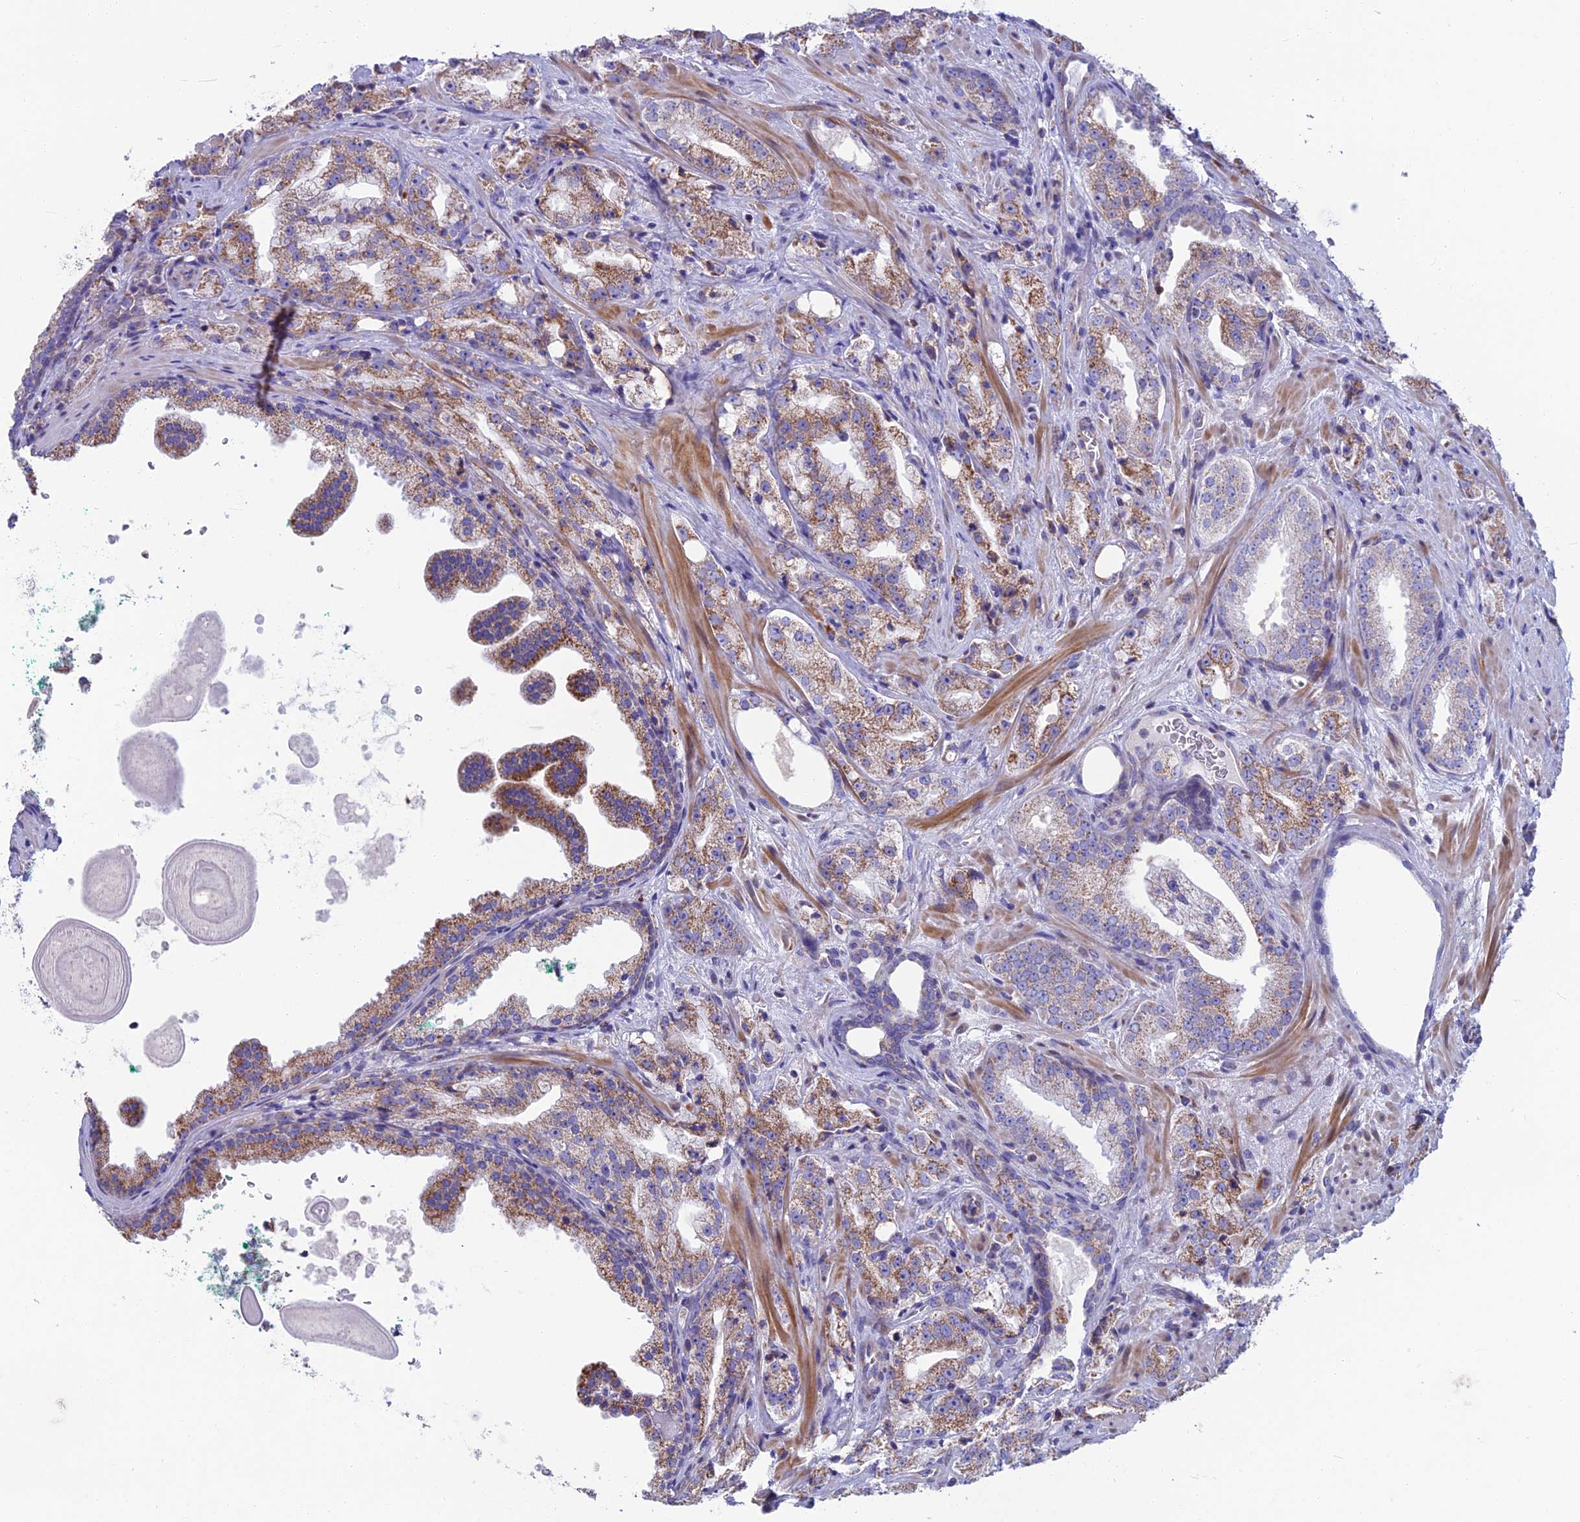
{"staining": {"intensity": "moderate", "quantity": "25%-75%", "location": "cytoplasmic/membranous"}, "tissue": "prostate cancer", "cell_type": "Tumor cells", "image_type": "cancer", "snomed": [{"axis": "morphology", "description": "Adenocarcinoma, High grade"}, {"axis": "topography", "description": "Prostate"}], "caption": "Immunohistochemical staining of human adenocarcinoma (high-grade) (prostate) demonstrates medium levels of moderate cytoplasmic/membranous protein staining in about 25%-75% of tumor cells.", "gene": "CS", "patient": {"sex": "male", "age": 64}}